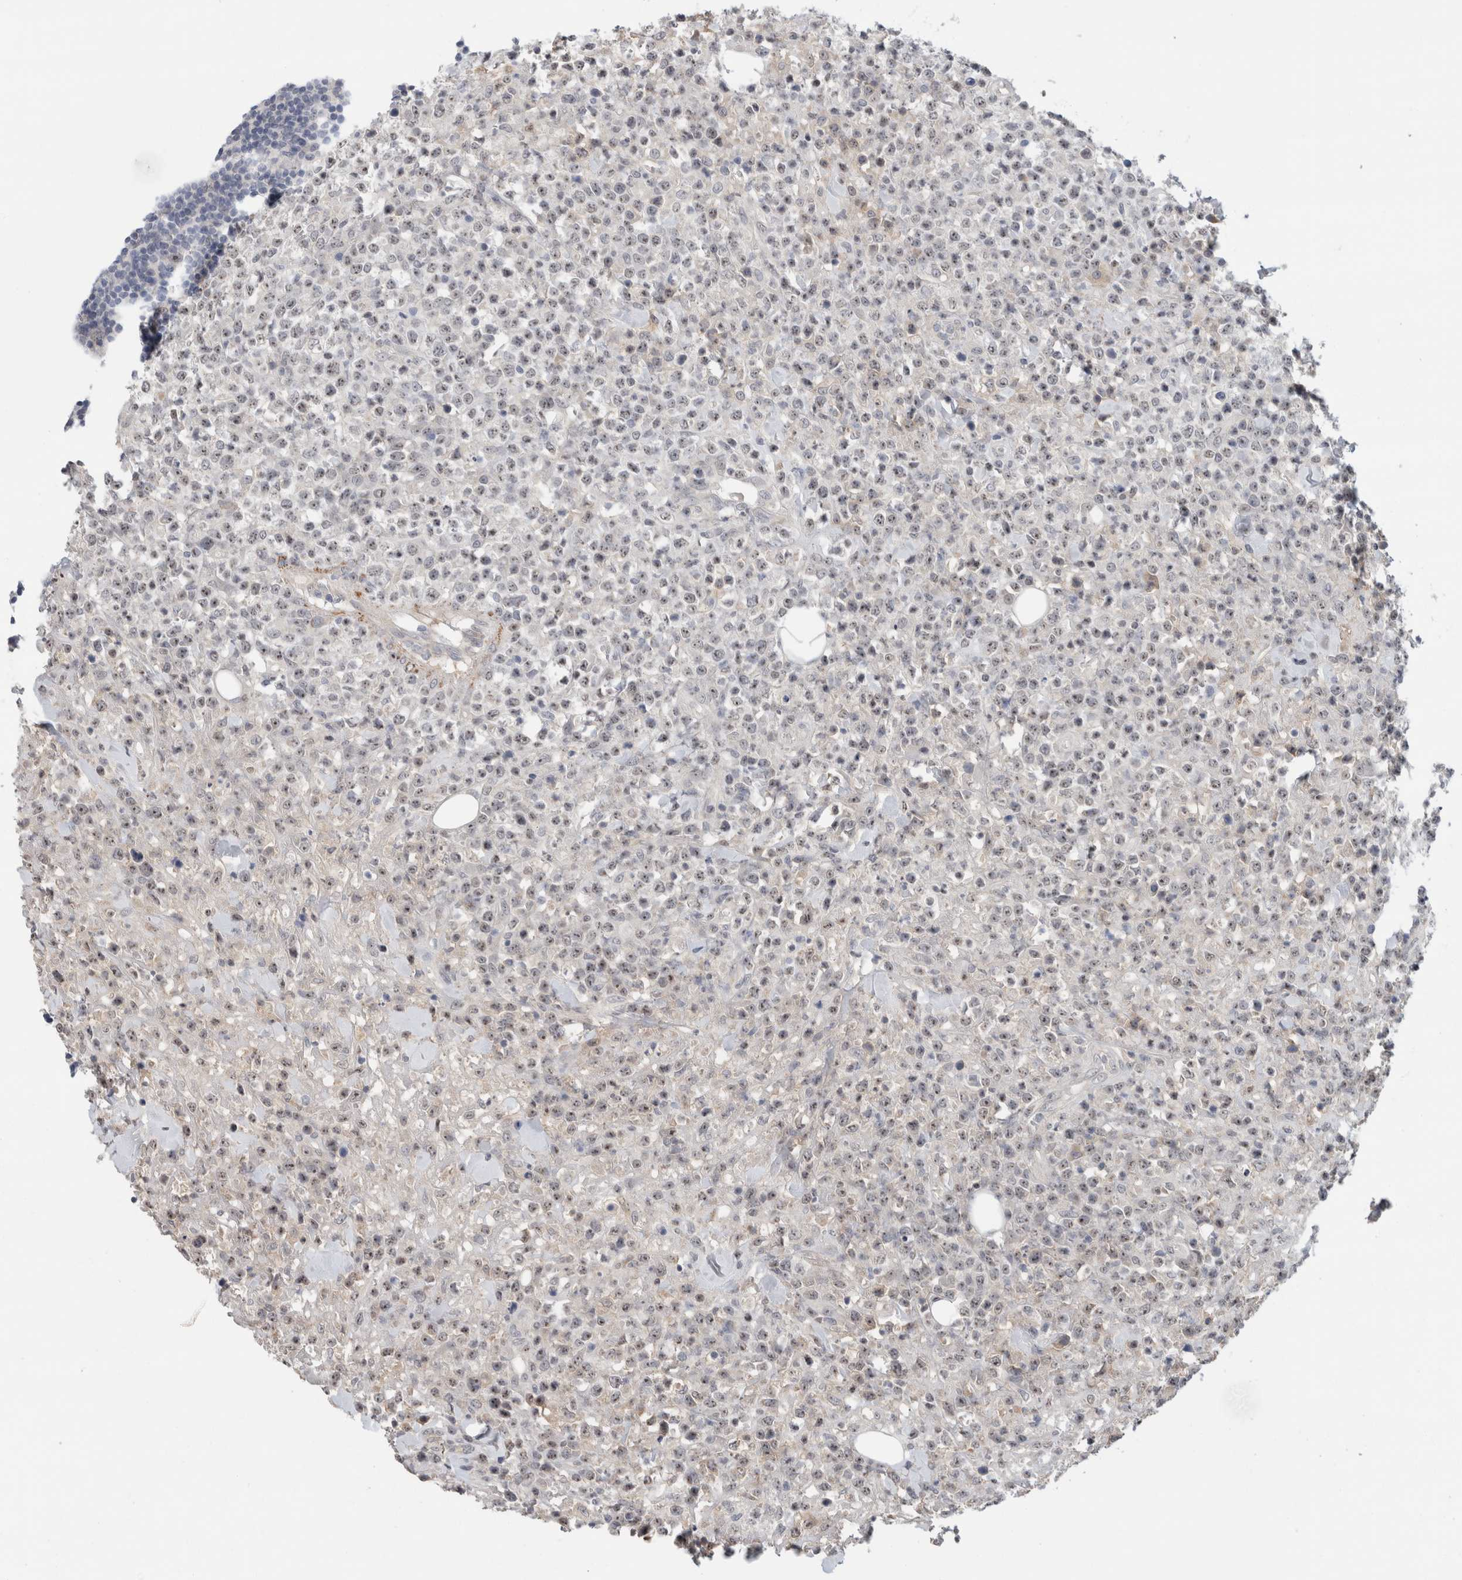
{"staining": {"intensity": "moderate", "quantity": "25%-75%", "location": "nuclear"}, "tissue": "lymphoma", "cell_type": "Tumor cells", "image_type": "cancer", "snomed": [{"axis": "morphology", "description": "Malignant lymphoma, non-Hodgkin's type, High grade"}, {"axis": "topography", "description": "Colon"}], "caption": "Protein expression analysis of human malignant lymphoma, non-Hodgkin's type (high-grade) reveals moderate nuclear staining in approximately 25%-75% of tumor cells. (IHC, brightfield microscopy, high magnification).", "gene": "HCN3", "patient": {"sex": "female", "age": 53}}